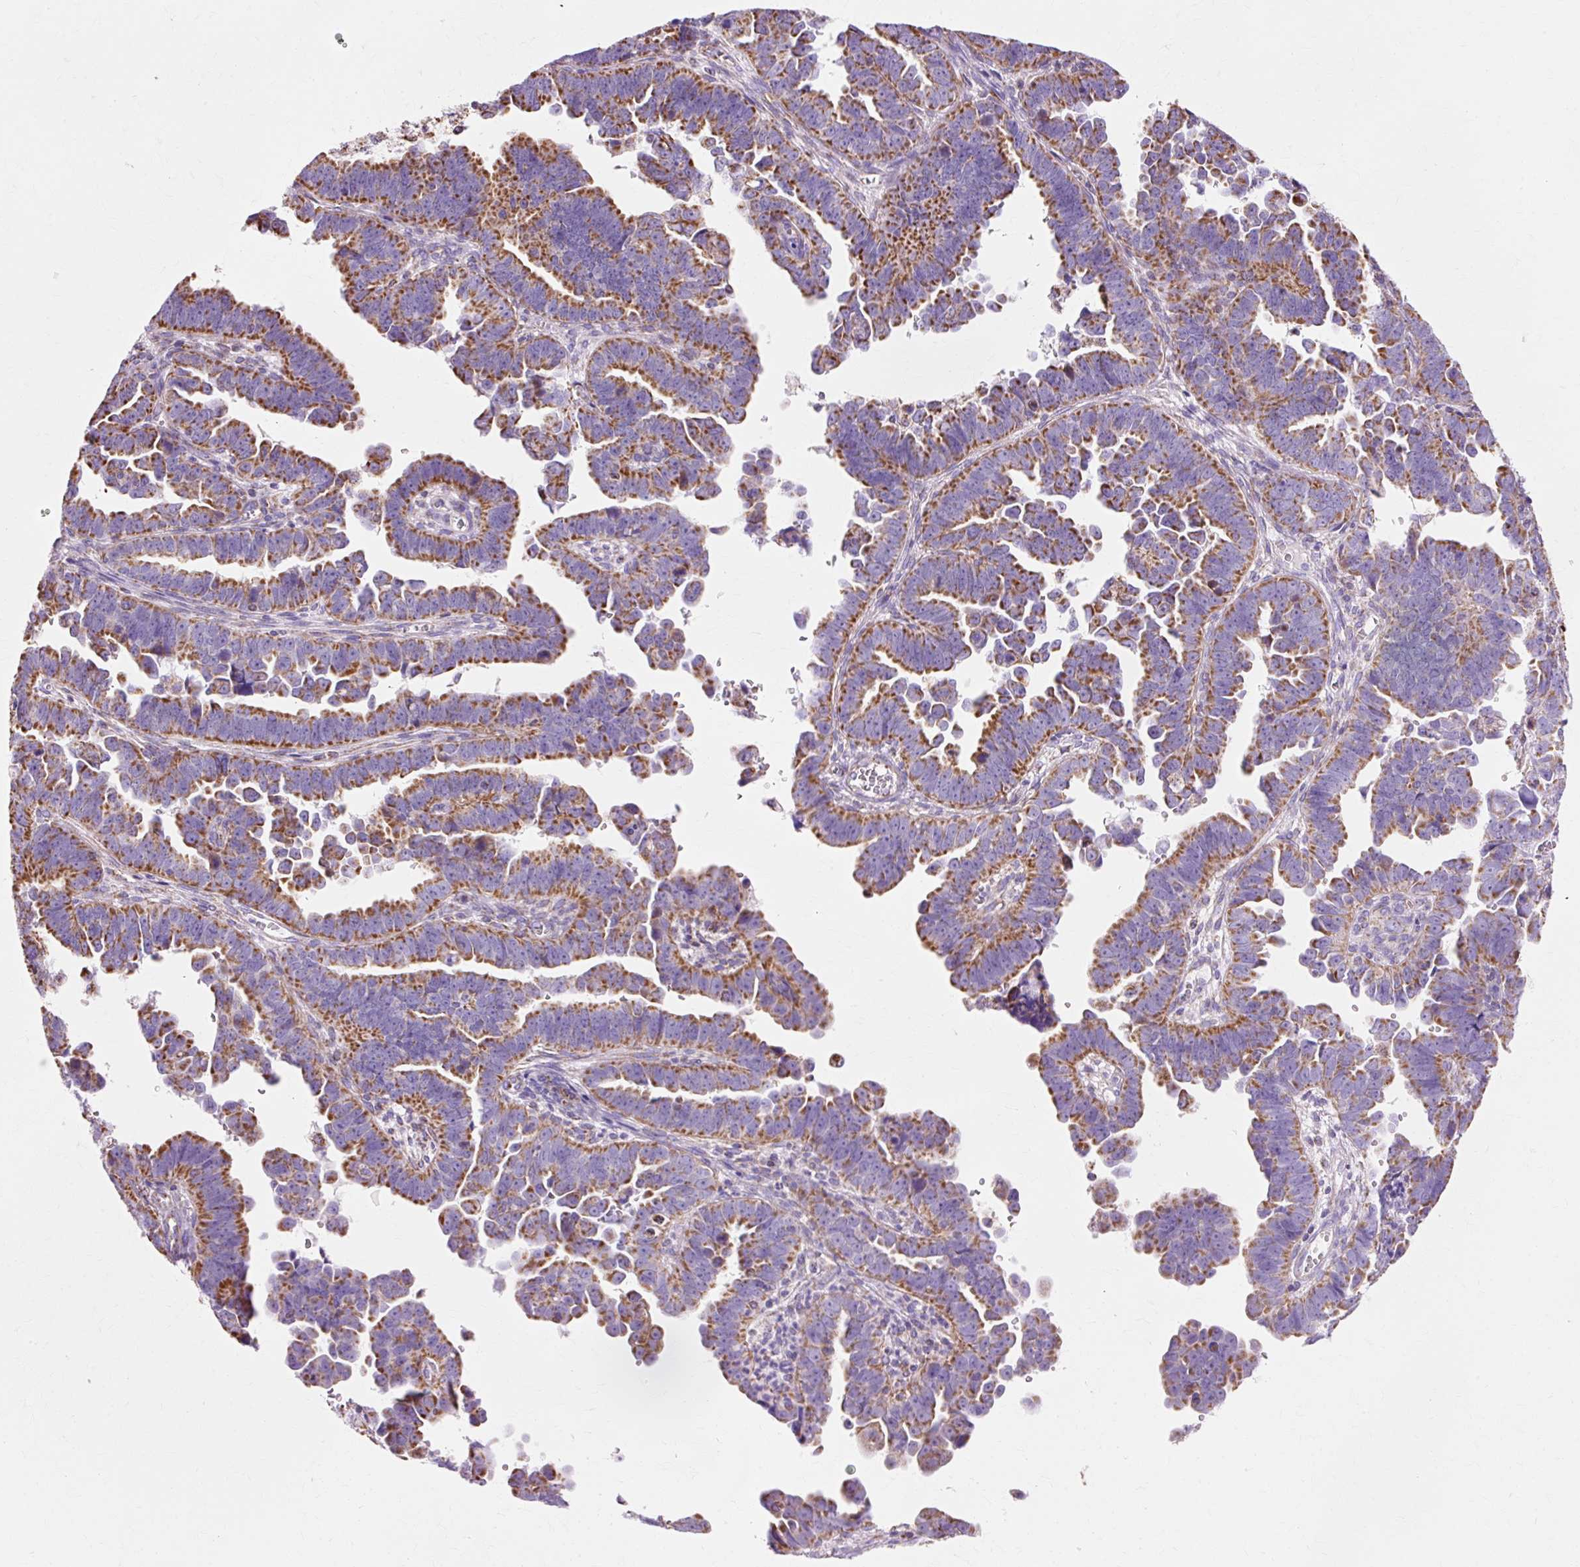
{"staining": {"intensity": "strong", "quantity": ">75%", "location": "cytoplasmic/membranous"}, "tissue": "endometrial cancer", "cell_type": "Tumor cells", "image_type": "cancer", "snomed": [{"axis": "morphology", "description": "Adenocarcinoma, NOS"}, {"axis": "topography", "description": "Endometrium"}], "caption": "Protein staining exhibits strong cytoplasmic/membranous positivity in about >75% of tumor cells in endometrial cancer (adenocarcinoma).", "gene": "ATP5PO", "patient": {"sex": "female", "age": 75}}